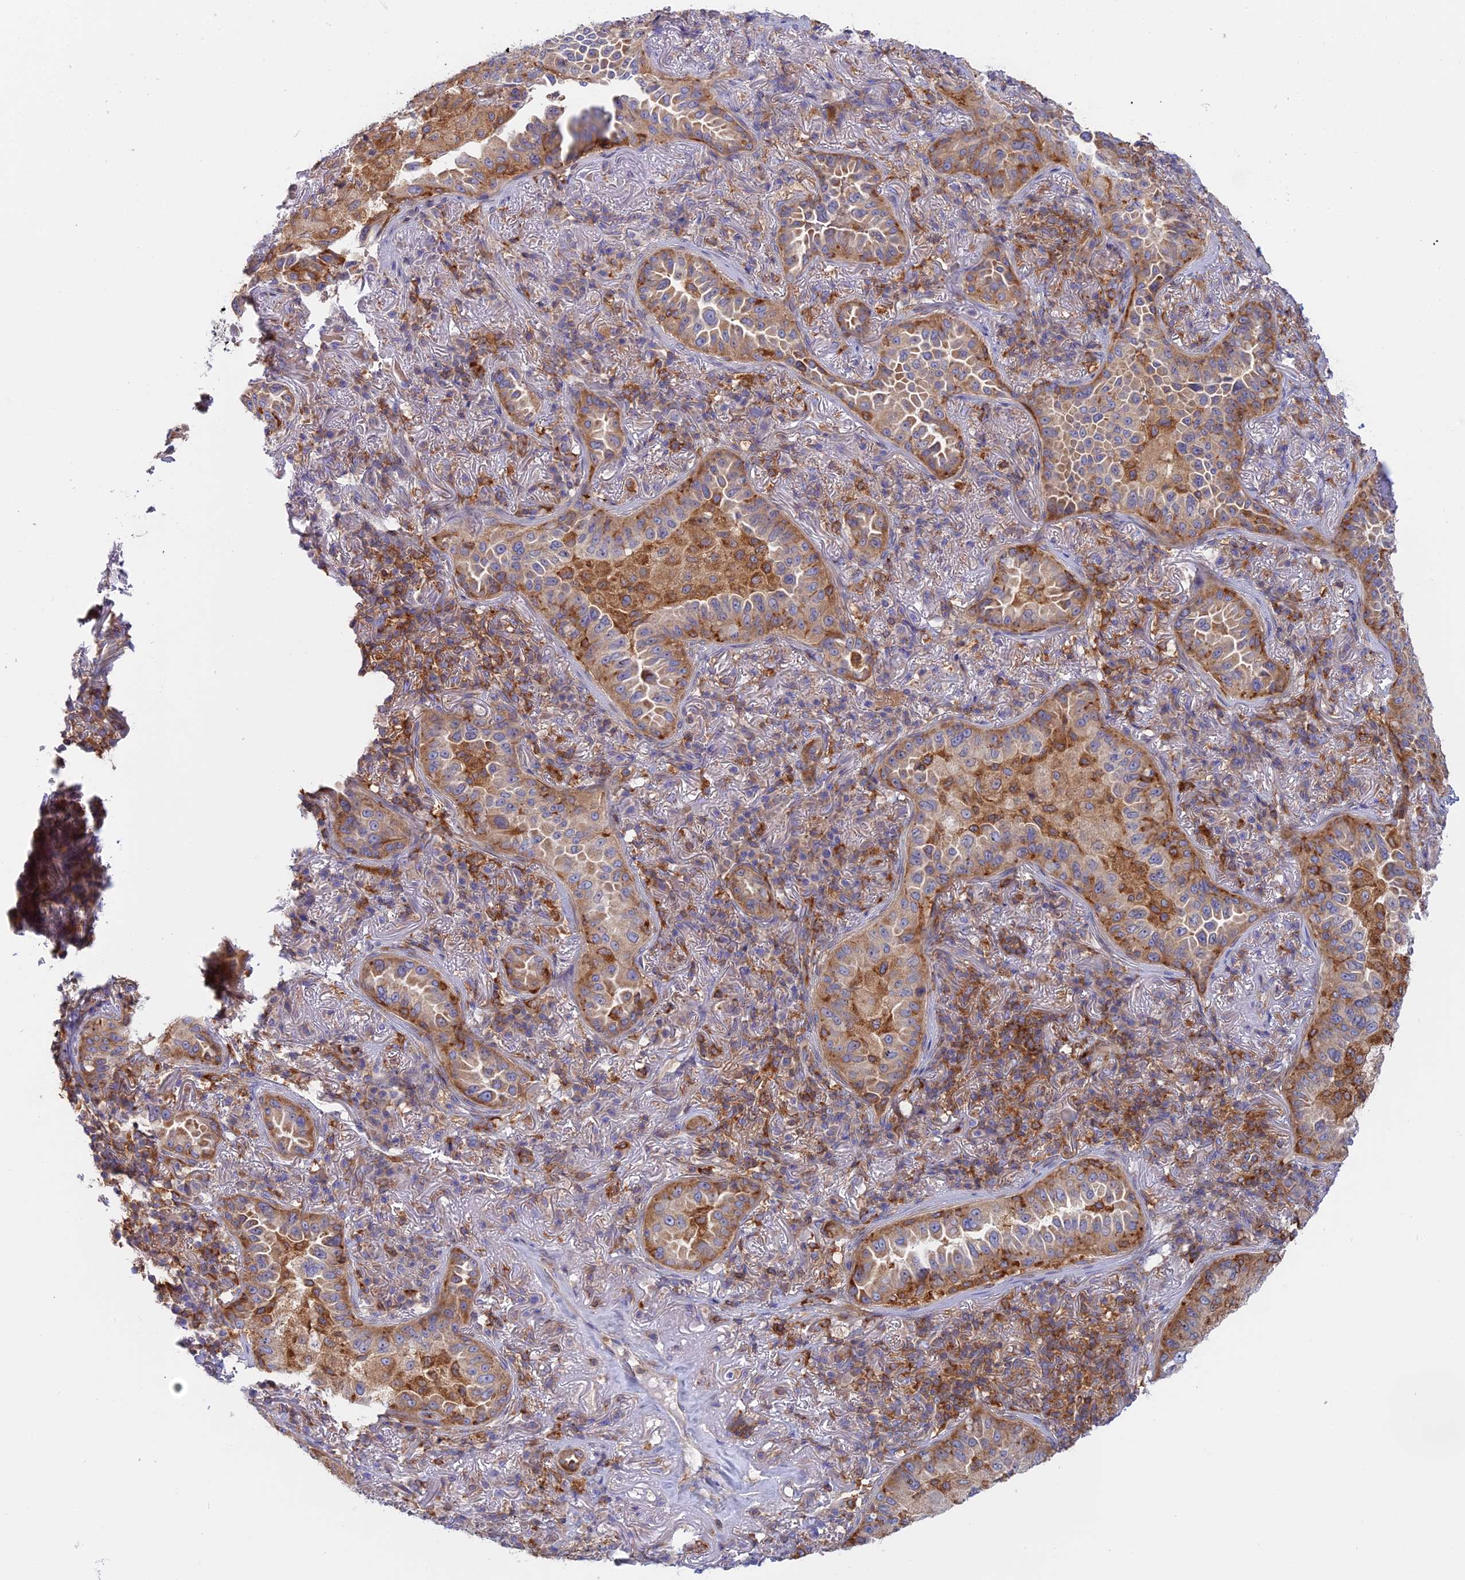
{"staining": {"intensity": "moderate", "quantity": ">75%", "location": "cytoplasmic/membranous"}, "tissue": "lung cancer", "cell_type": "Tumor cells", "image_type": "cancer", "snomed": [{"axis": "morphology", "description": "Adenocarcinoma, NOS"}, {"axis": "topography", "description": "Lung"}], "caption": "Moderate cytoplasmic/membranous protein staining is seen in approximately >75% of tumor cells in lung cancer. (DAB (3,3'-diaminobenzidine) IHC, brown staining for protein, blue staining for nuclei).", "gene": "GMIP", "patient": {"sex": "female", "age": 69}}